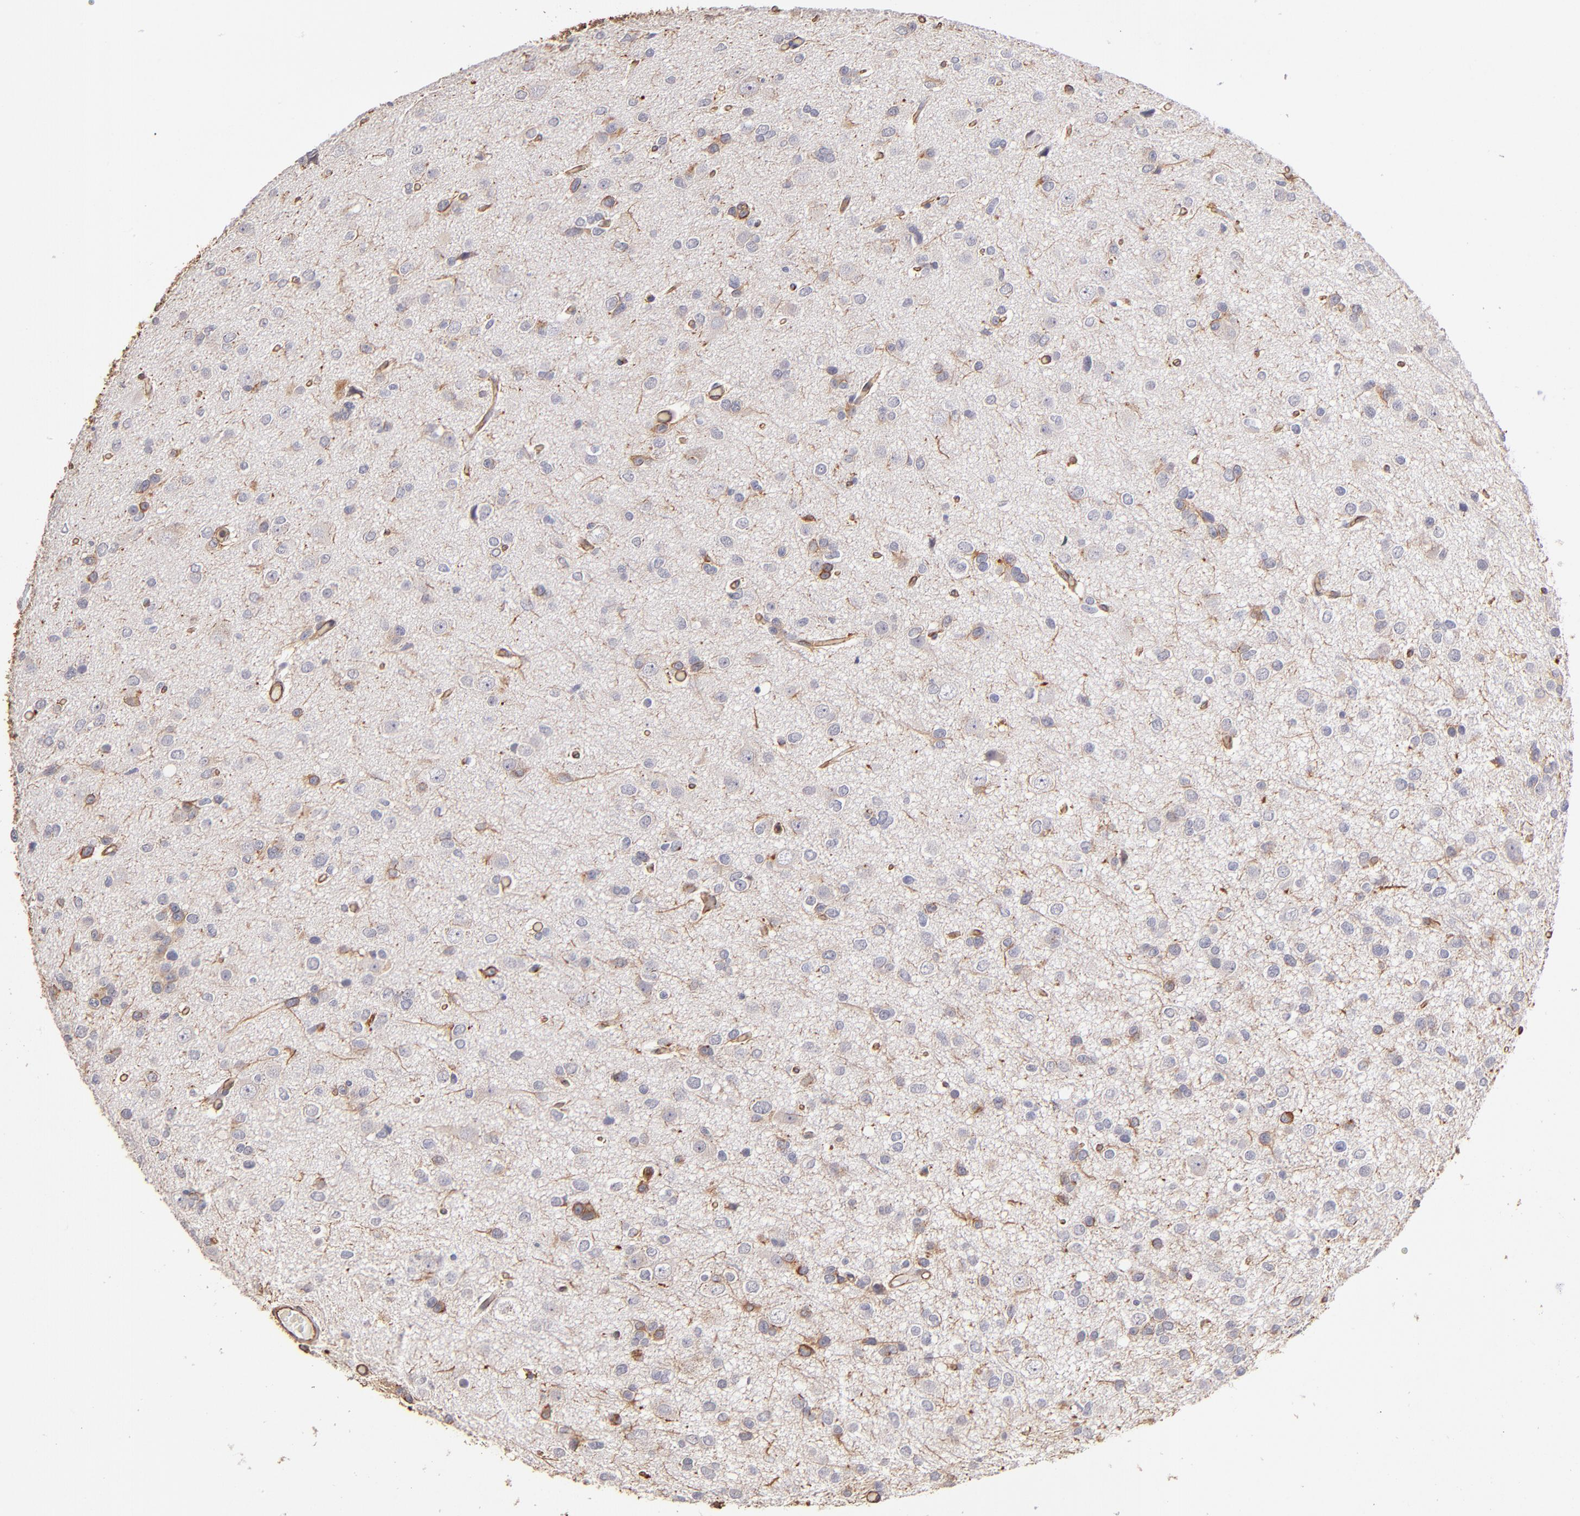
{"staining": {"intensity": "moderate", "quantity": "25%-75%", "location": "cytoplasmic/membranous"}, "tissue": "glioma", "cell_type": "Tumor cells", "image_type": "cancer", "snomed": [{"axis": "morphology", "description": "Glioma, malignant, Low grade"}, {"axis": "topography", "description": "Brain"}], "caption": "A brown stain highlights moderate cytoplasmic/membranous expression of a protein in human malignant glioma (low-grade) tumor cells.", "gene": "ABCC1", "patient": {"sex": "male", "age": 42}}